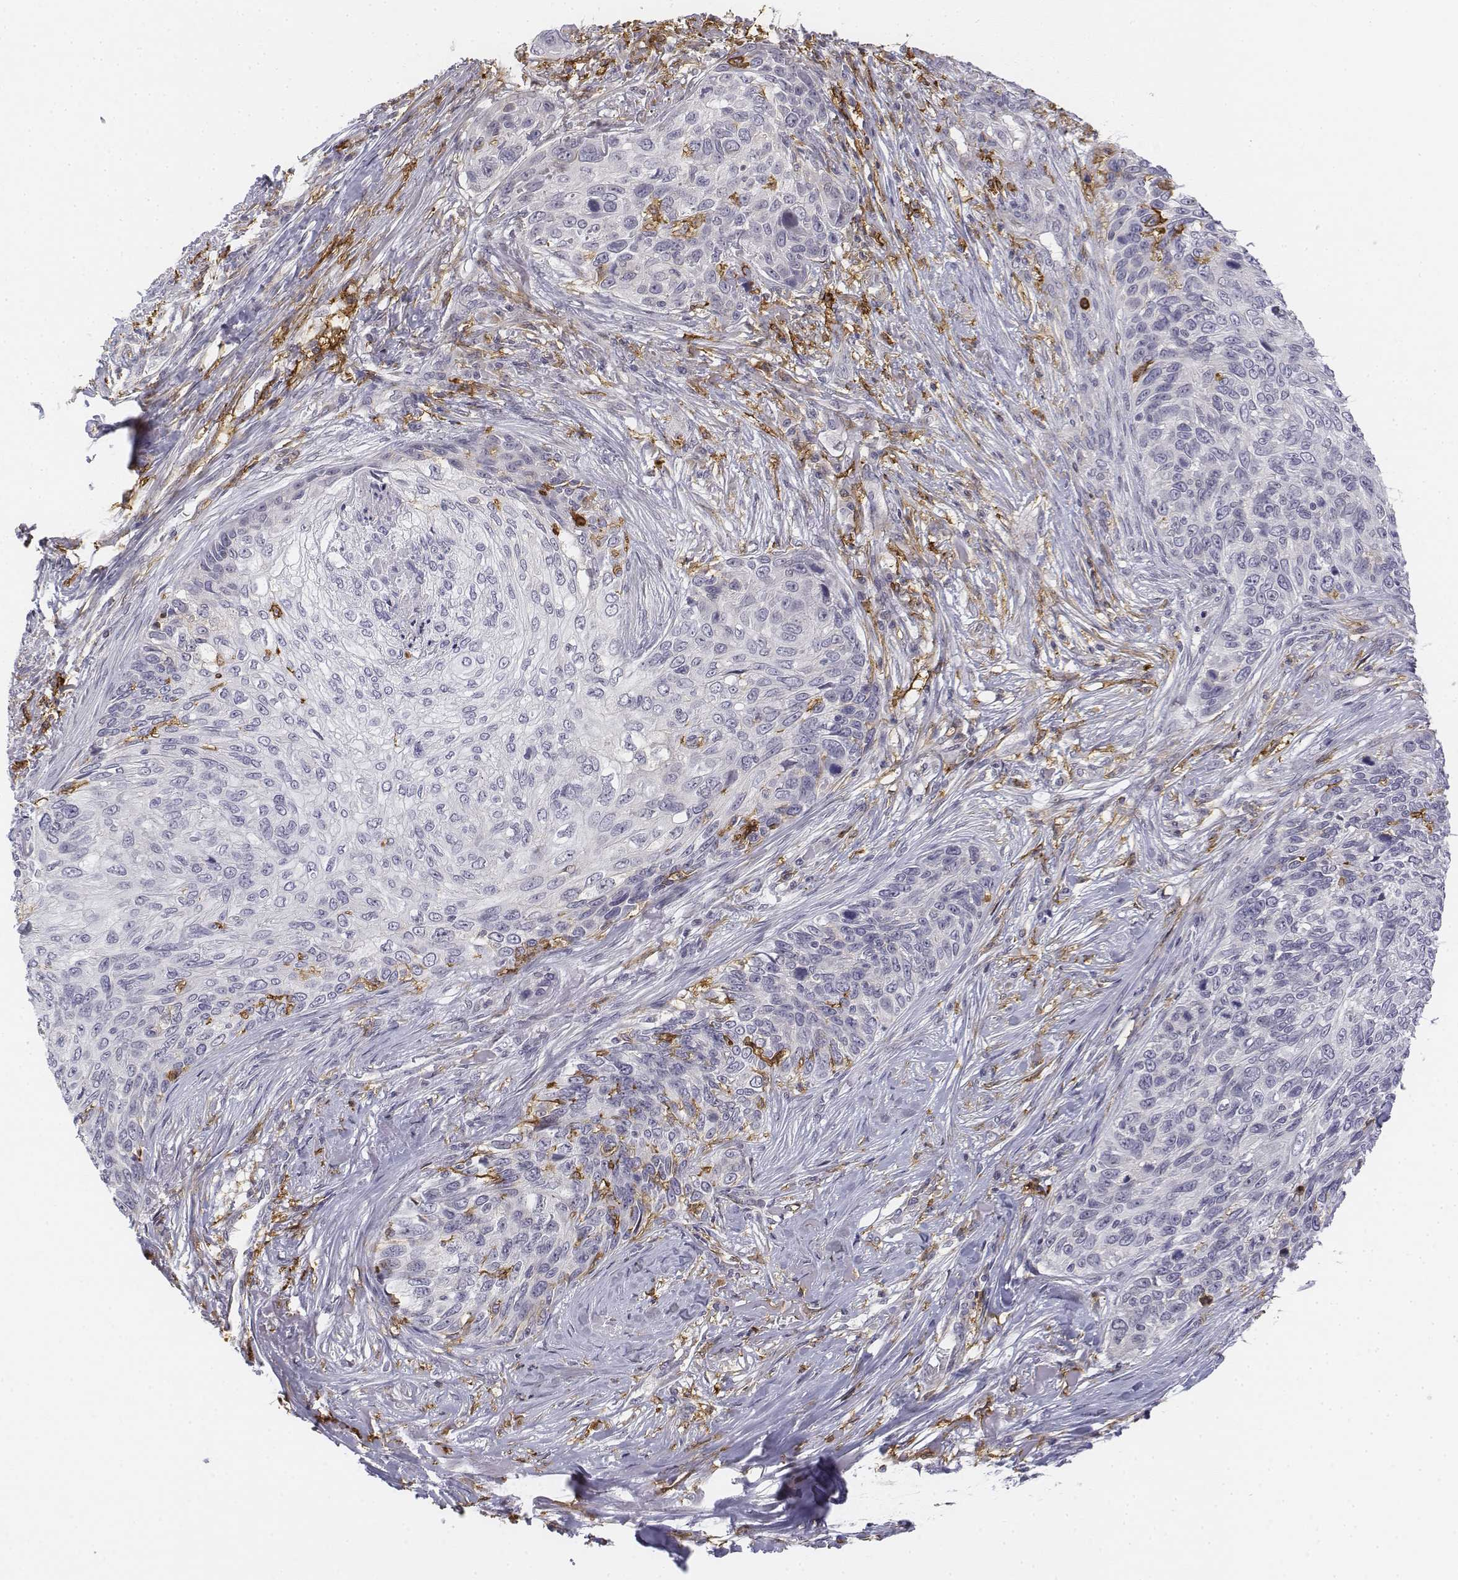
{"staining": {"intensity": "negative", "quantity": "none", "location": "none"}, "tissue": "skin cancer", "cell_type": "Tumor cells", "image_type": "cancer", "snomed": [{"axis": "morphology", "description": "Squamous cell carcinoma, NOS"}, {"axis": "topography", "description": "Skin"}], "caption": "A histopathology image of human skin squamous cell carcinoma is negative for staining in tumor cells.", "gene": "CD14", "patient": {"sex": "male", "age": 92}}